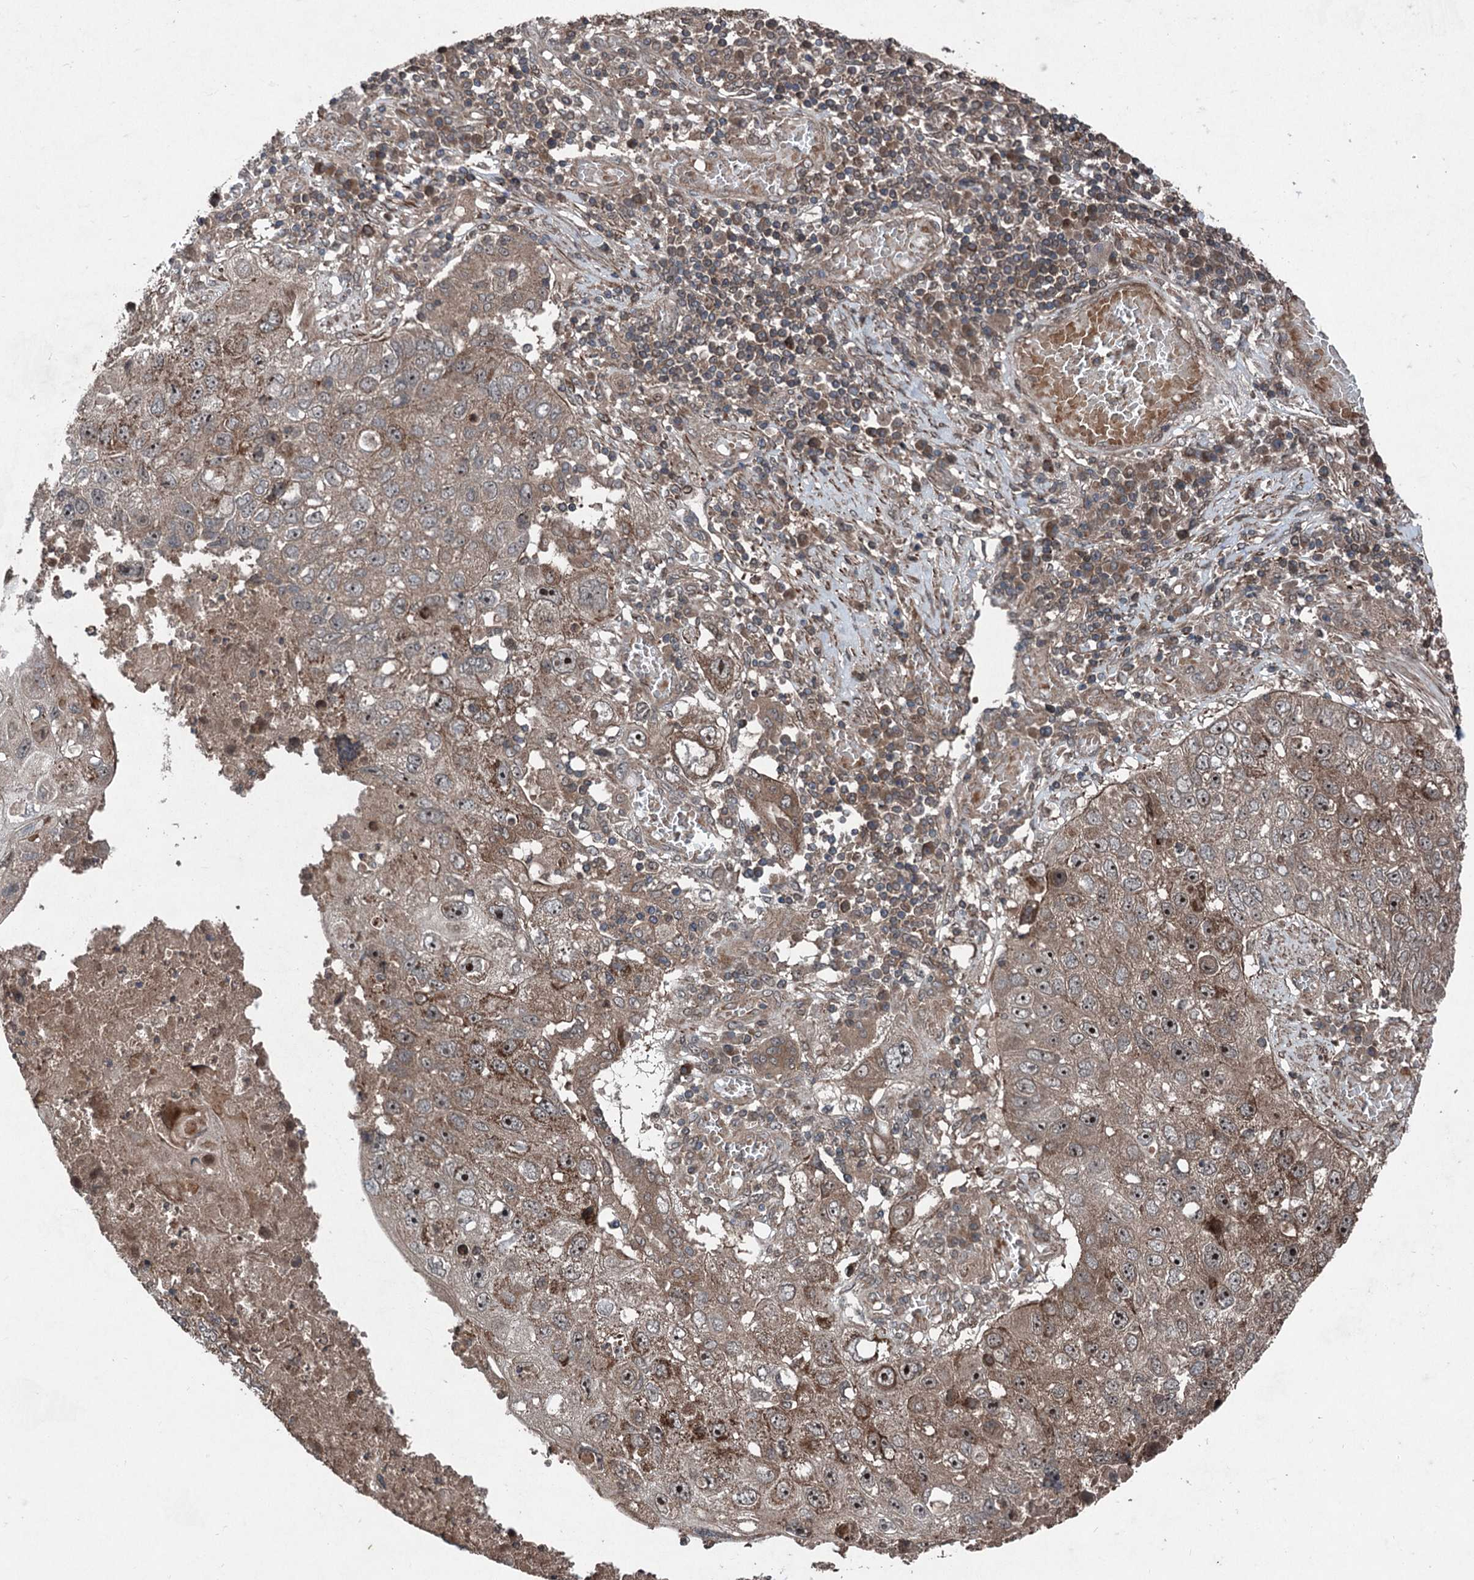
{"staining": {"intensity": "moderate", "quantity": ">75%", "location": "cytoplasmic/membranous,nuclear"}, "tissue": "lung cancer", "cell_type": "Tumor cells", "image_type": "cancer", "snomed": [{"axis": "morphology", "description": "Squamous cell carcinoma, NOS"}, {"axis": "topography", "description": "Lung"}], "caption": "Lung cancer stained with IHC shows moderate cytoplasmic/membranous and nuclear expression in about >75% of tumor cells.", "gene": "ALAS1", "patient": {"sex": "male", "age": 61}}